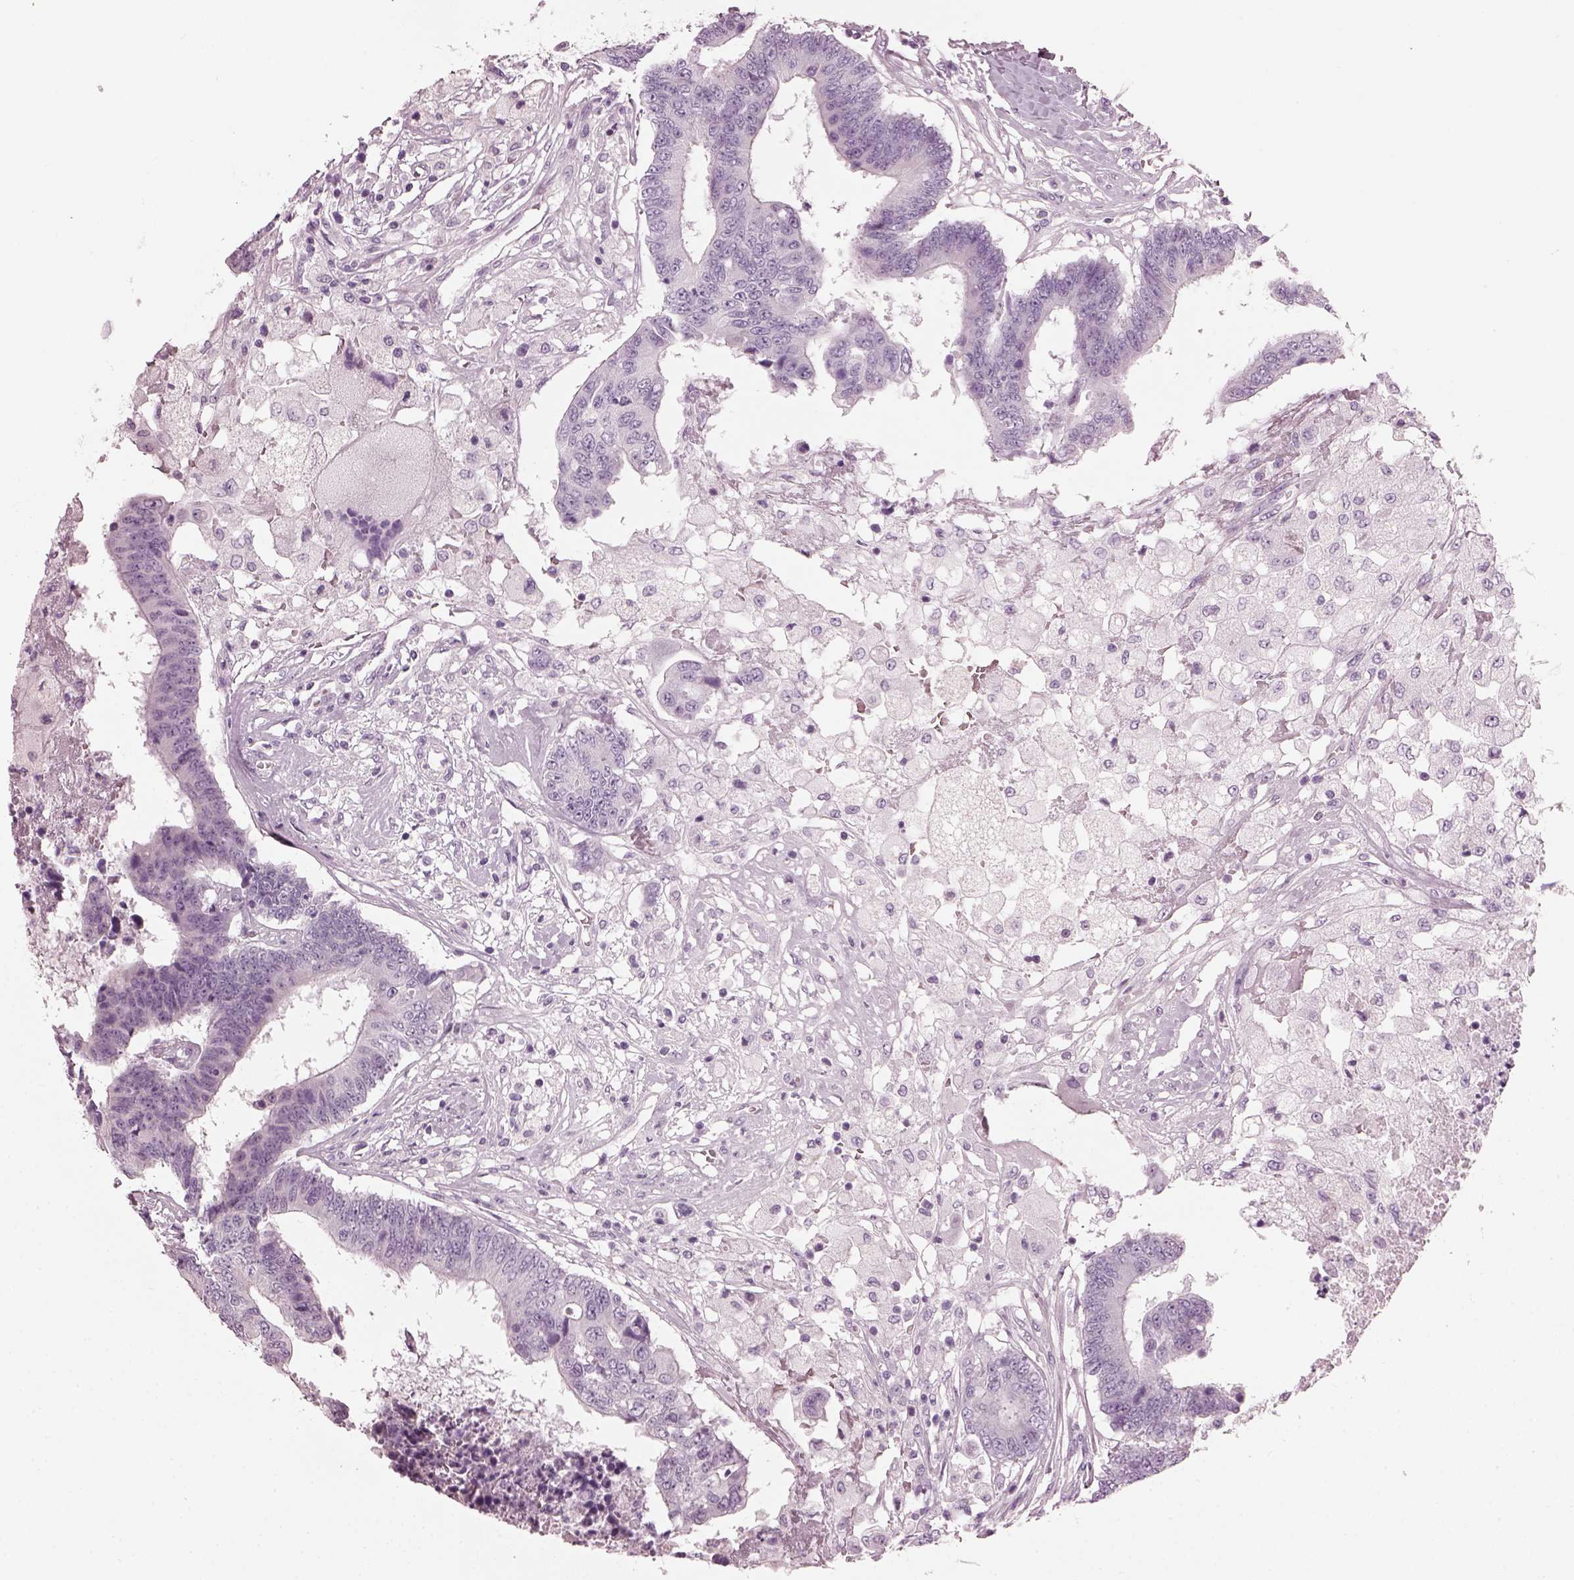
{"staining": {"intensity": "negative", "quantity": "none", "location": "none"}, "tissue": "colorectal cancer", "cell_type": "Tumor cells", "image_type": "cancer", "snomed": [{"axis": "morphology", "description": "Adenocarcinoma, NOS"}, {"axis": "topography", "description": "Colon"}], "caption": "DAB (3,3'-diaminobenzidine) immunohistochemical staining of adenocarcinoma (colorectal) shows no significant positivity in tumor cells. (DAB (3,3'-diaminobenzidine) IHC, high magnification).", "gene": "PDC", "patient": {"sex": "female", "age": 48}}